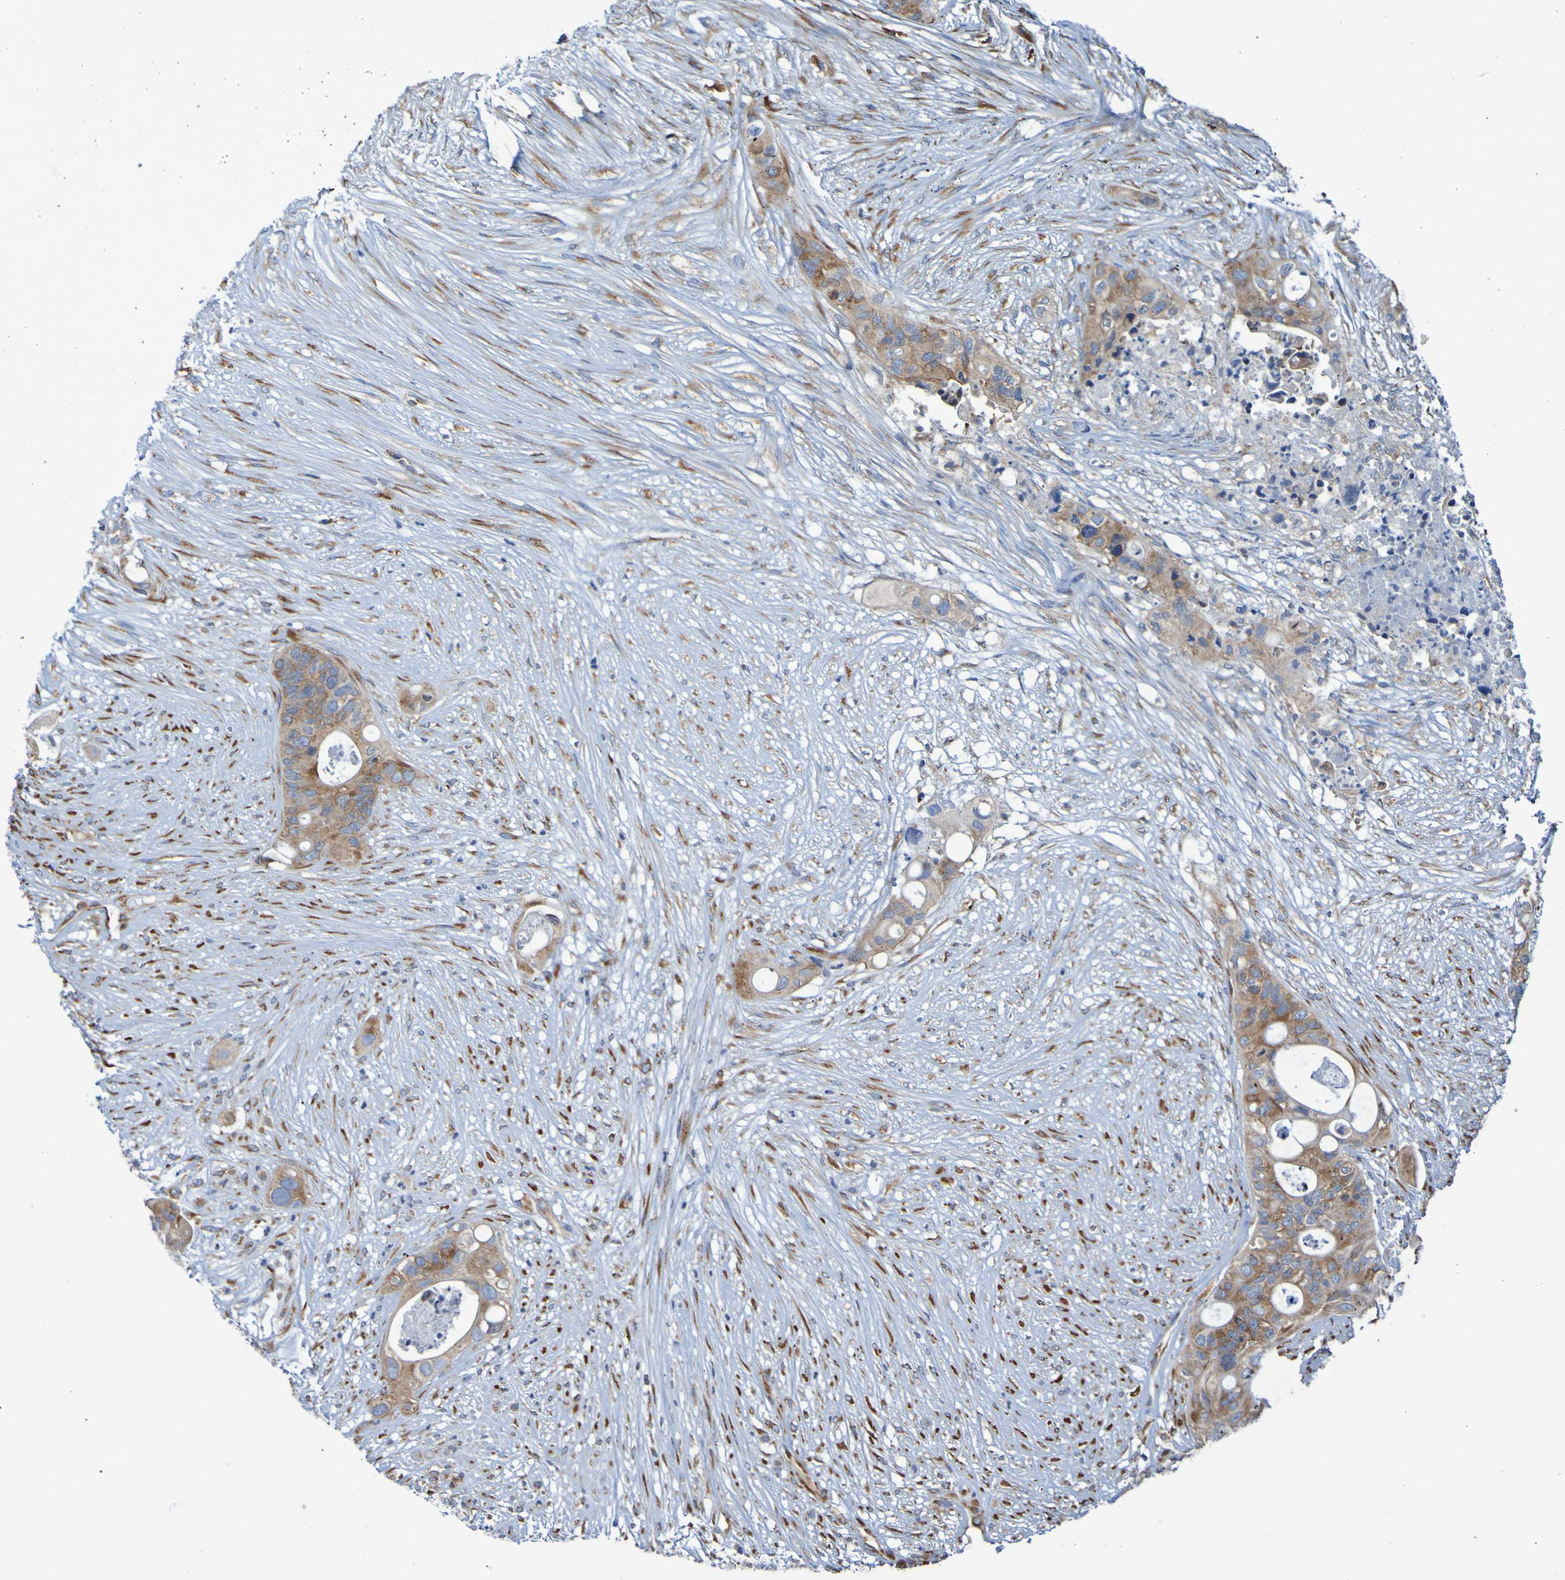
{"staining": {"intensity": "moderate", "quantity": ">75%", "location": "cytoplasmic/membranous"}, "tissue": "colorectal cancer", "cell_type": "Tumor cells", "image_type": "cancer", "snomed": [{"axis": "morphology", "description": "Adenocarcinoma, NOS"}, {"axis": "topography", "description": "Colon"}], "caption": "About >75% of tumor cells in human colorectal cancer show moderate cytoplasmic/membranous protein expression as visualized by brown immunohistochemical staining.", "gene": "FKBP3", "patient": {"sex": "female", "age": 57}}